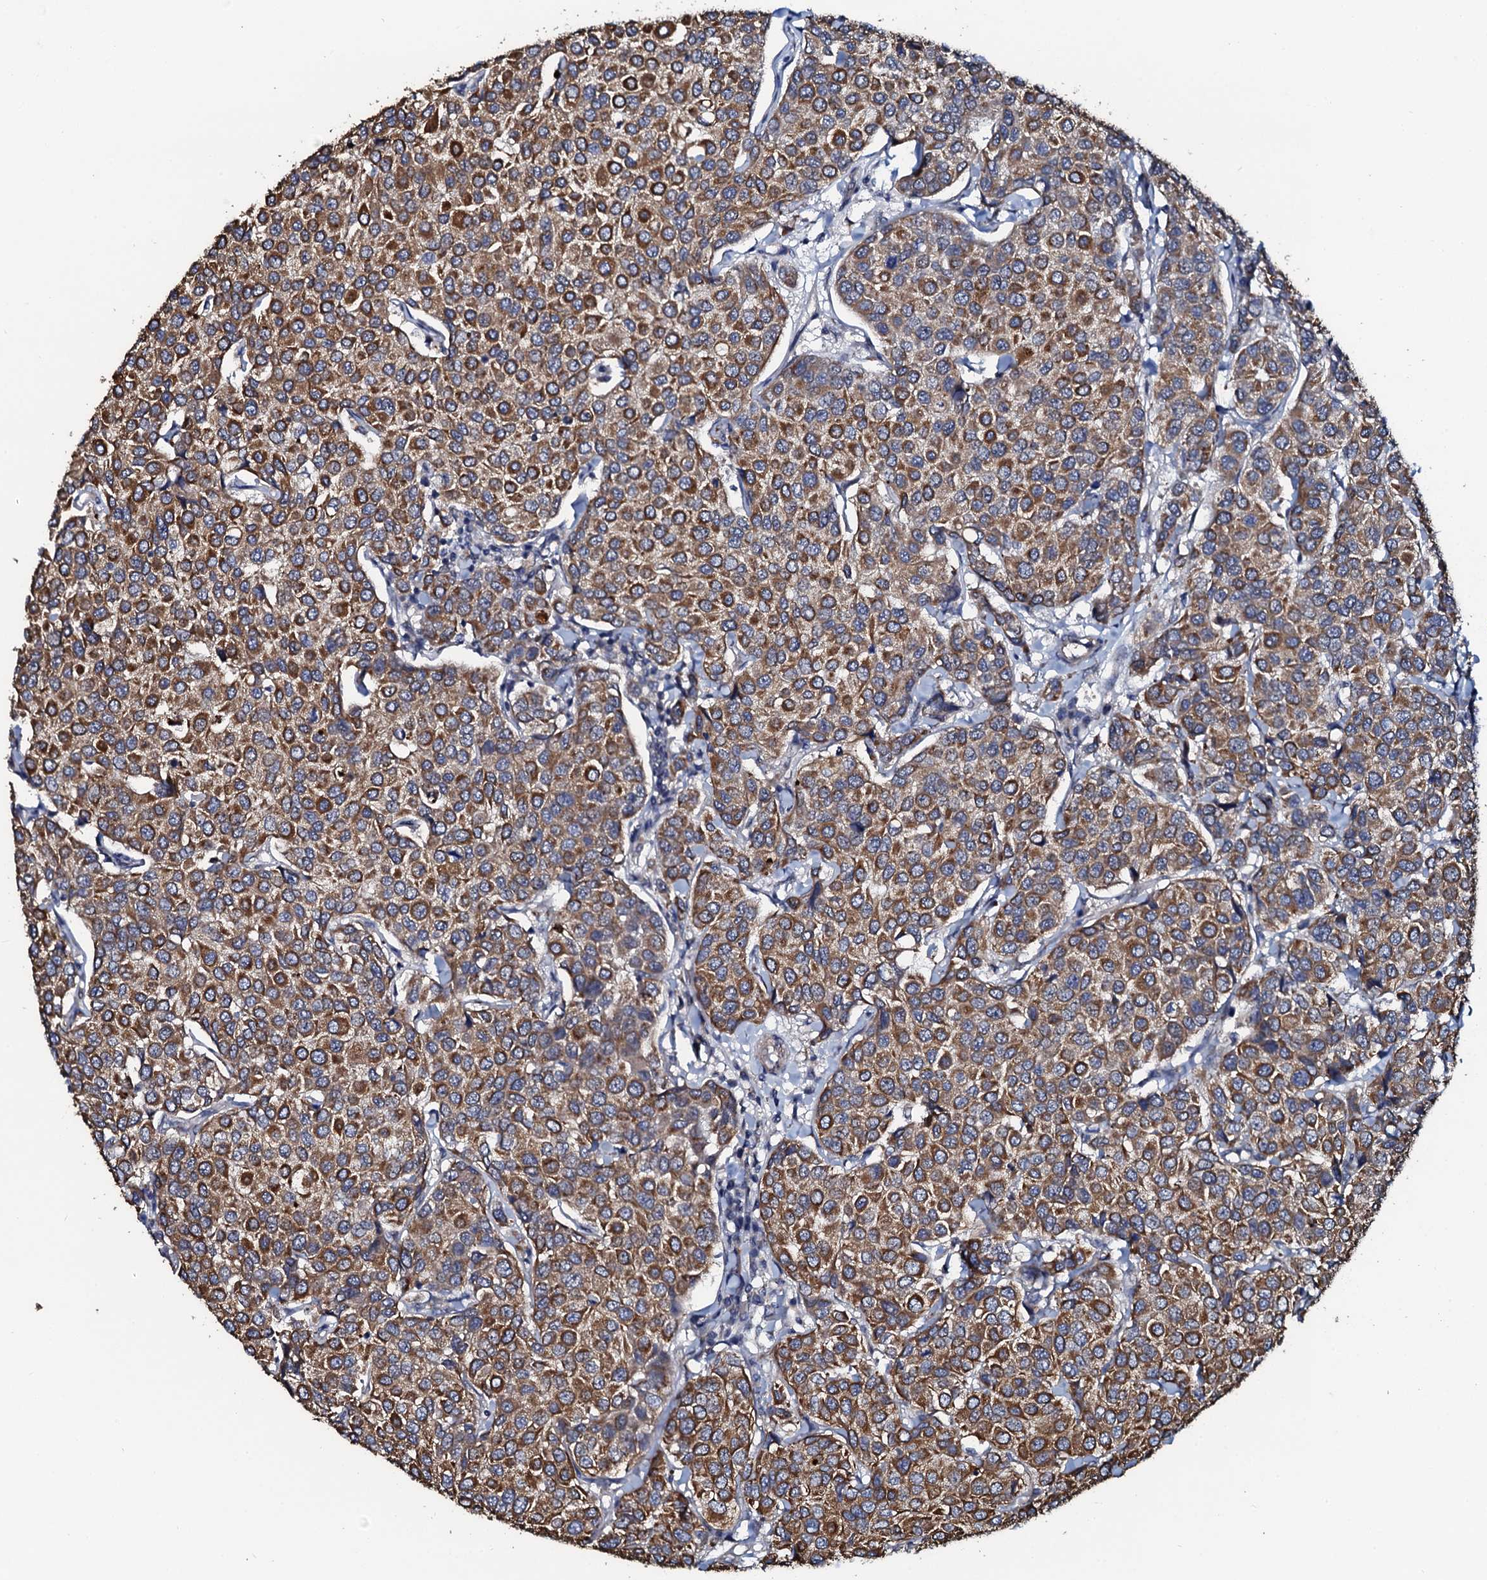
{"staining": {"intensity": "moderate", "quantity": ">75%", "location": "cytoplasmic/membranous"}, "tissue": "breast cancer", "cell_type": "Tumor cells", "image_type": "cancer", "snomed": [{"axis": "morphology", "description": "Duct carcinoma"}, {"axis": "topography", "description": "Breast"}], "caption": "Brown immunohistochemical staining in human invasive ductal carcinoma (breast) displays moderate cytoplasmic/membranous positivity in about >75% of tumor cells.", "gene": "GLCE", "patient": {"sex": "female", "age": 55}}